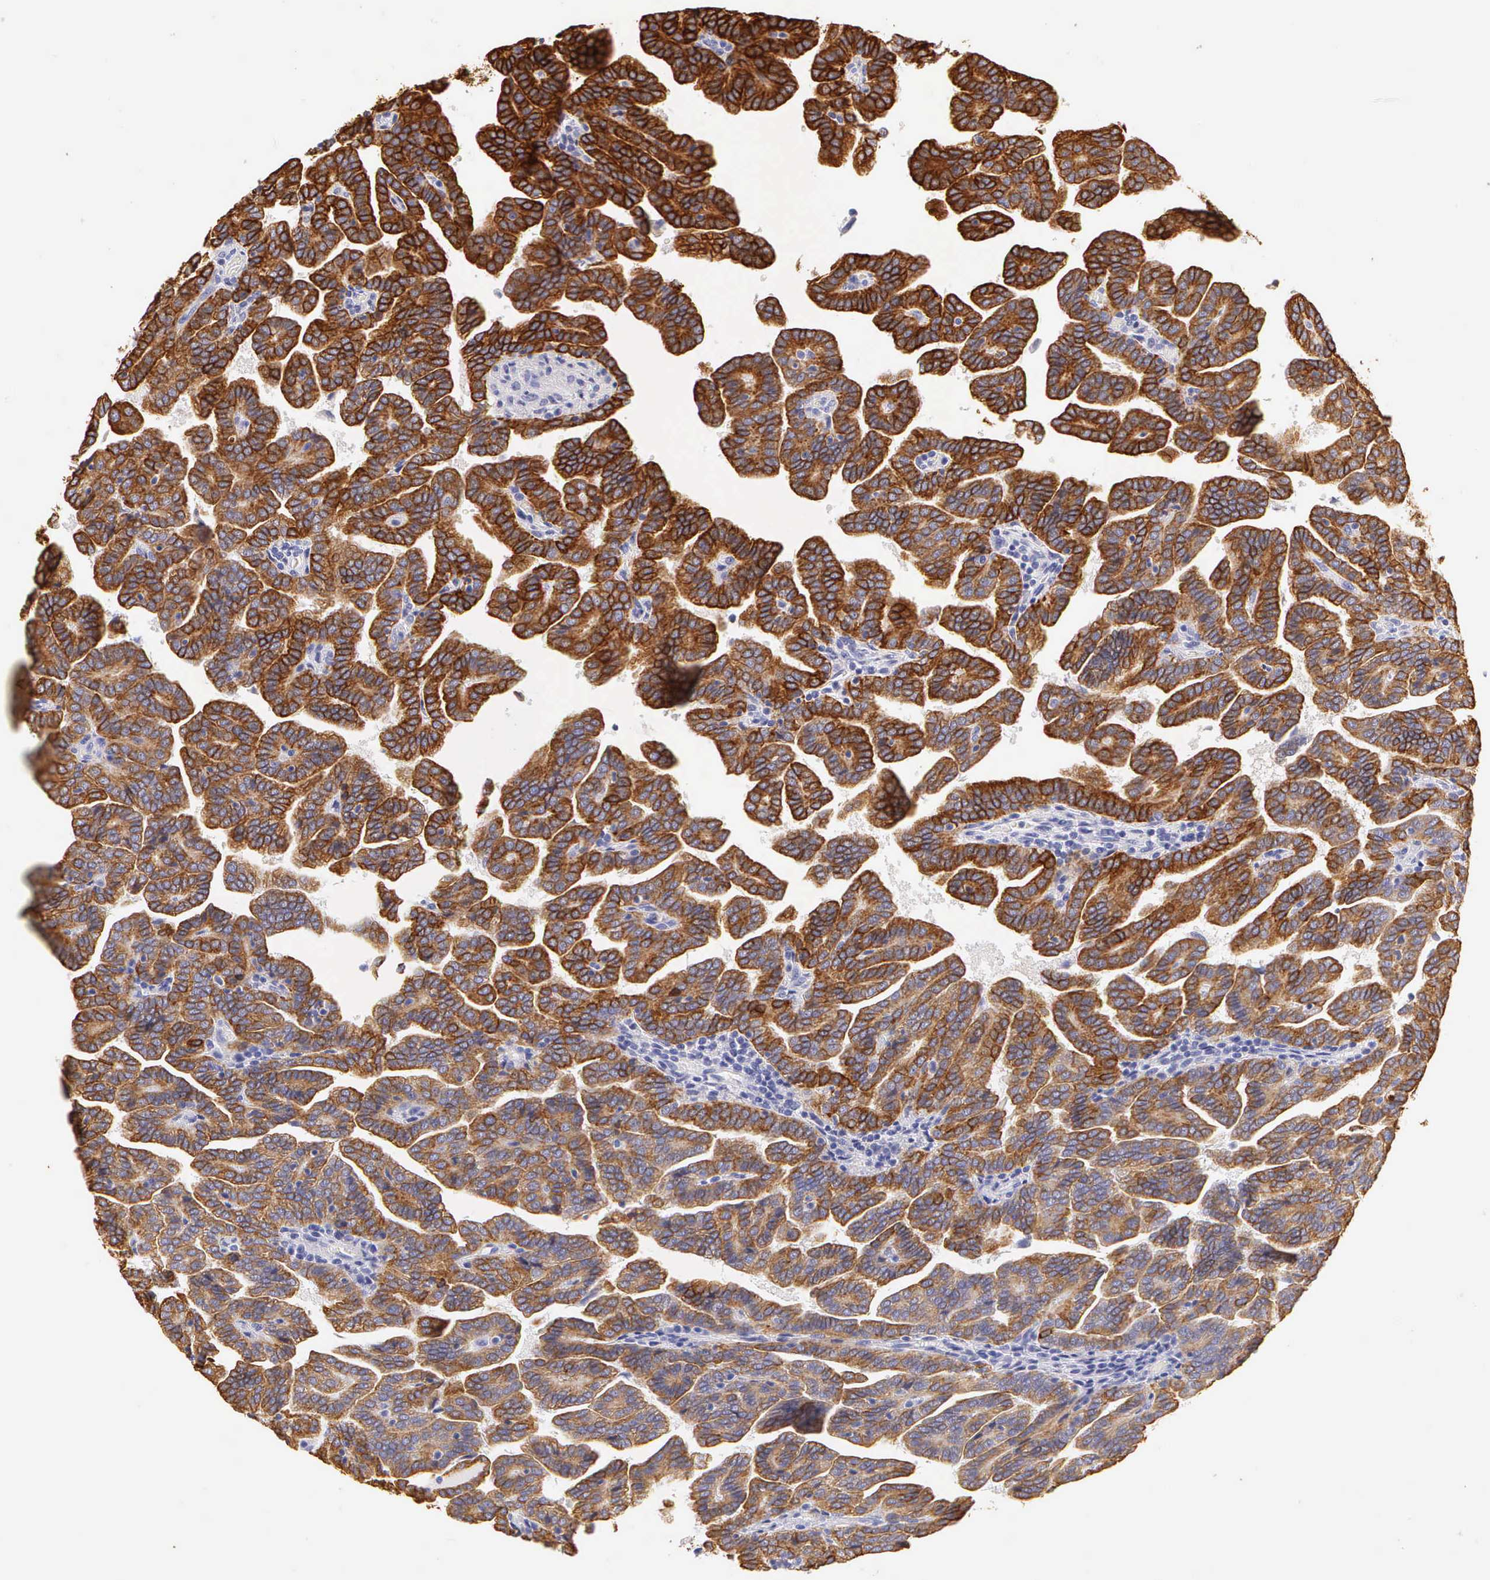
{"staining": {"intensity": "moderate", "quantity": ">75%", "location": "cytoplasmic/membranous"}, "tissue": "renal cancer", "cell_type": "Tumor cells", "image_type": "cancer", "snomed": [{"axis": "morphology", "description": "Adenocarcinoma, NOS"}, {"axis": "topography", "description": "Kidney"}], "caption": "Immunohistochemistry (IHC) histopathology image of renal cancer stained for a protein (brown), which displays medium levels of moderate cytoplasmic/membranous staining in approximately >75% of tumor cells.", "gene": "KRT17", "patient": {"sex": "male", "age": 61}}